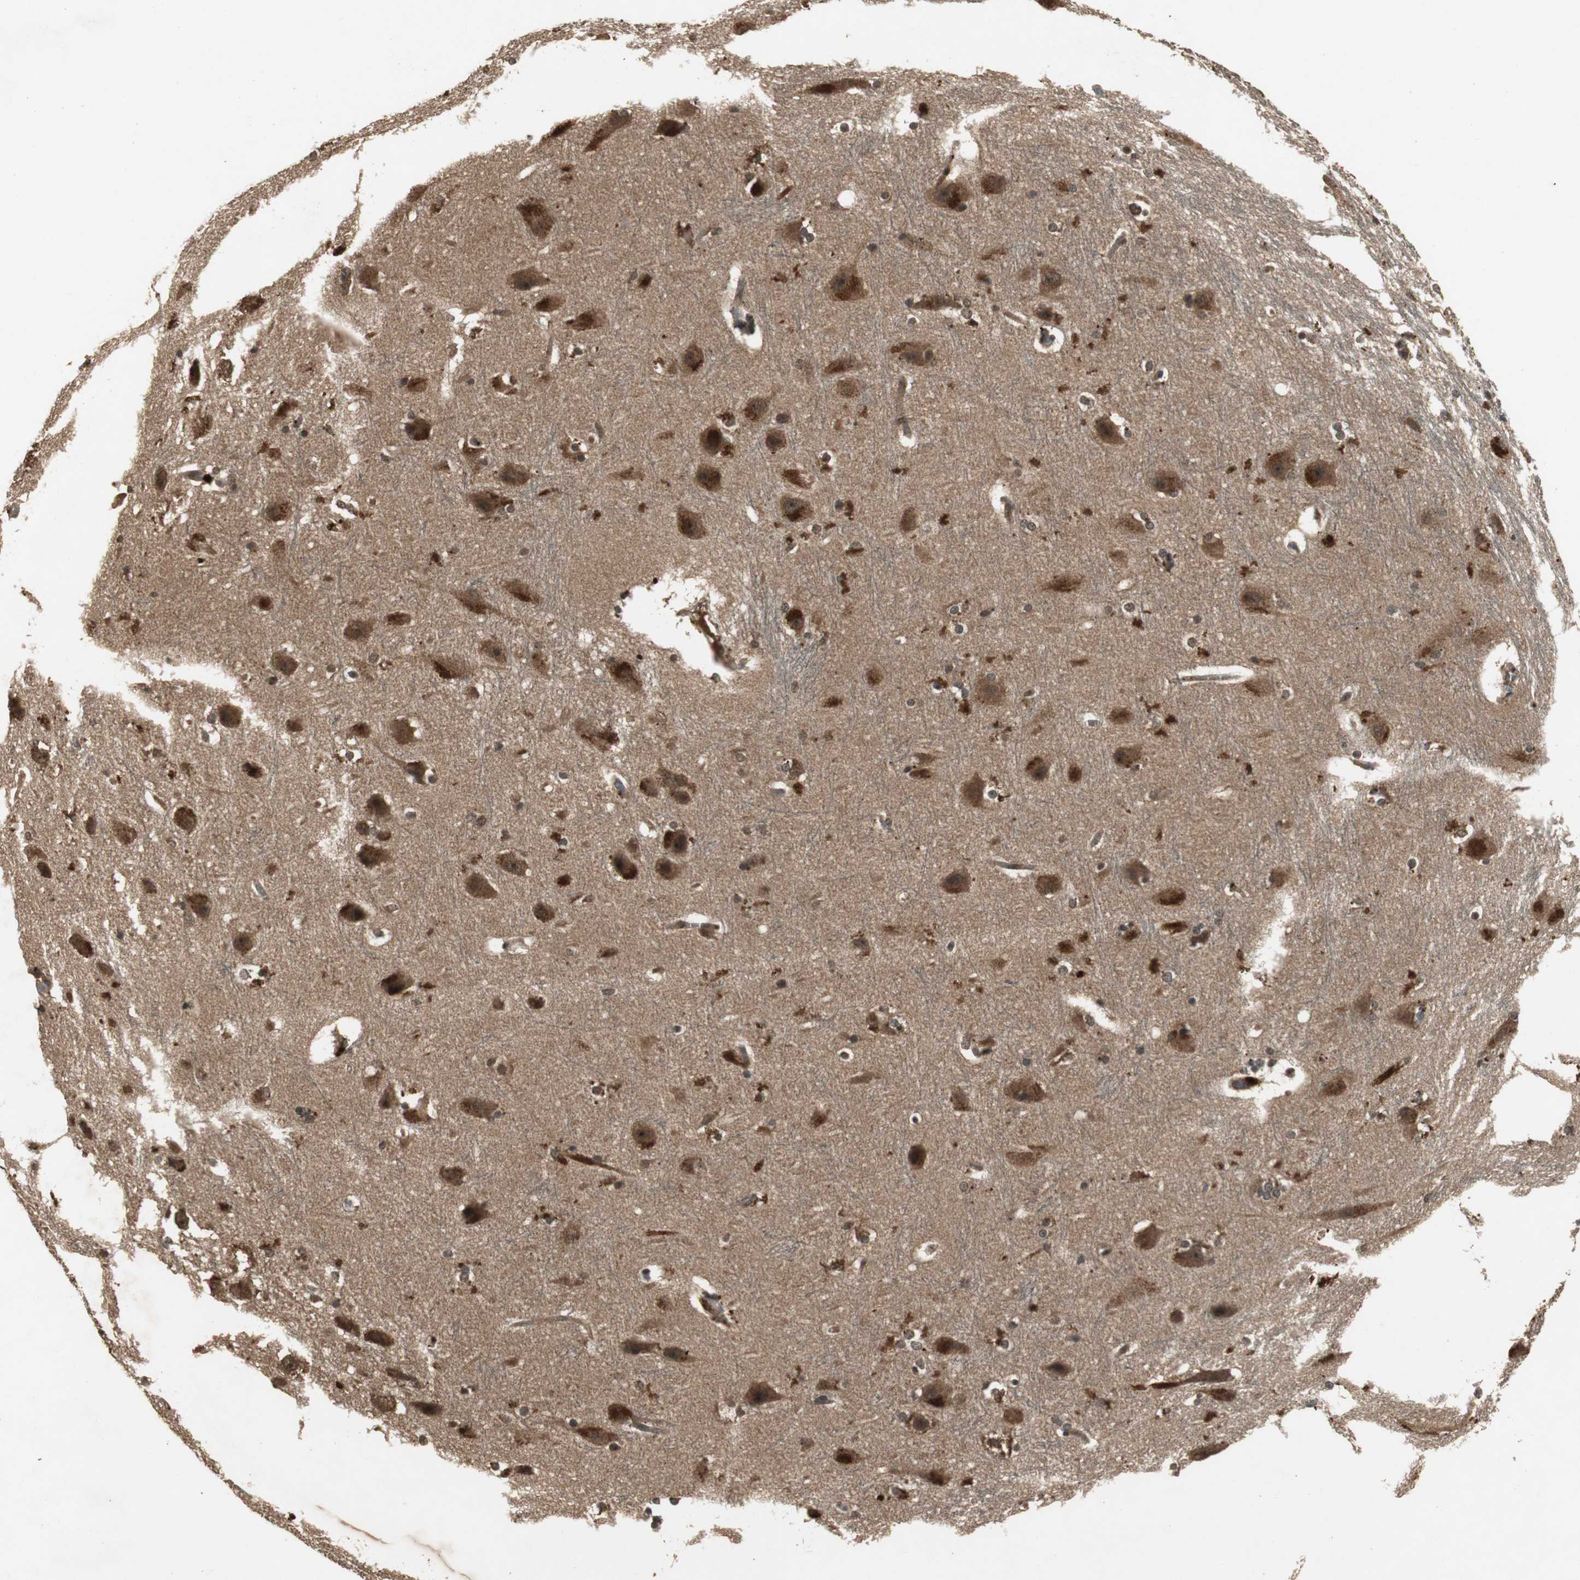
{"staining": {"intensity": "strong", "quantity": ">75%", "location": "cytoplasmic/membranous,nuclear"}, "tissue": "hippocampus", "cell_type": "Glial cells", "image_type": "normal", "snomed": [{"axis": "morphology", "description": "Normal tissue, NOS"}, {"axis": "topography", "description": "Hippocampus"}], "caption": "High-power microscopy captured an immunohistochemistry histopathology image of normal hippocampus, revealing strong cytoplasmic/membranous,nuclear staining in about >75% of glial cells.", "gene": "EMX1", "patient": {"sex": "female", "age": 19}}